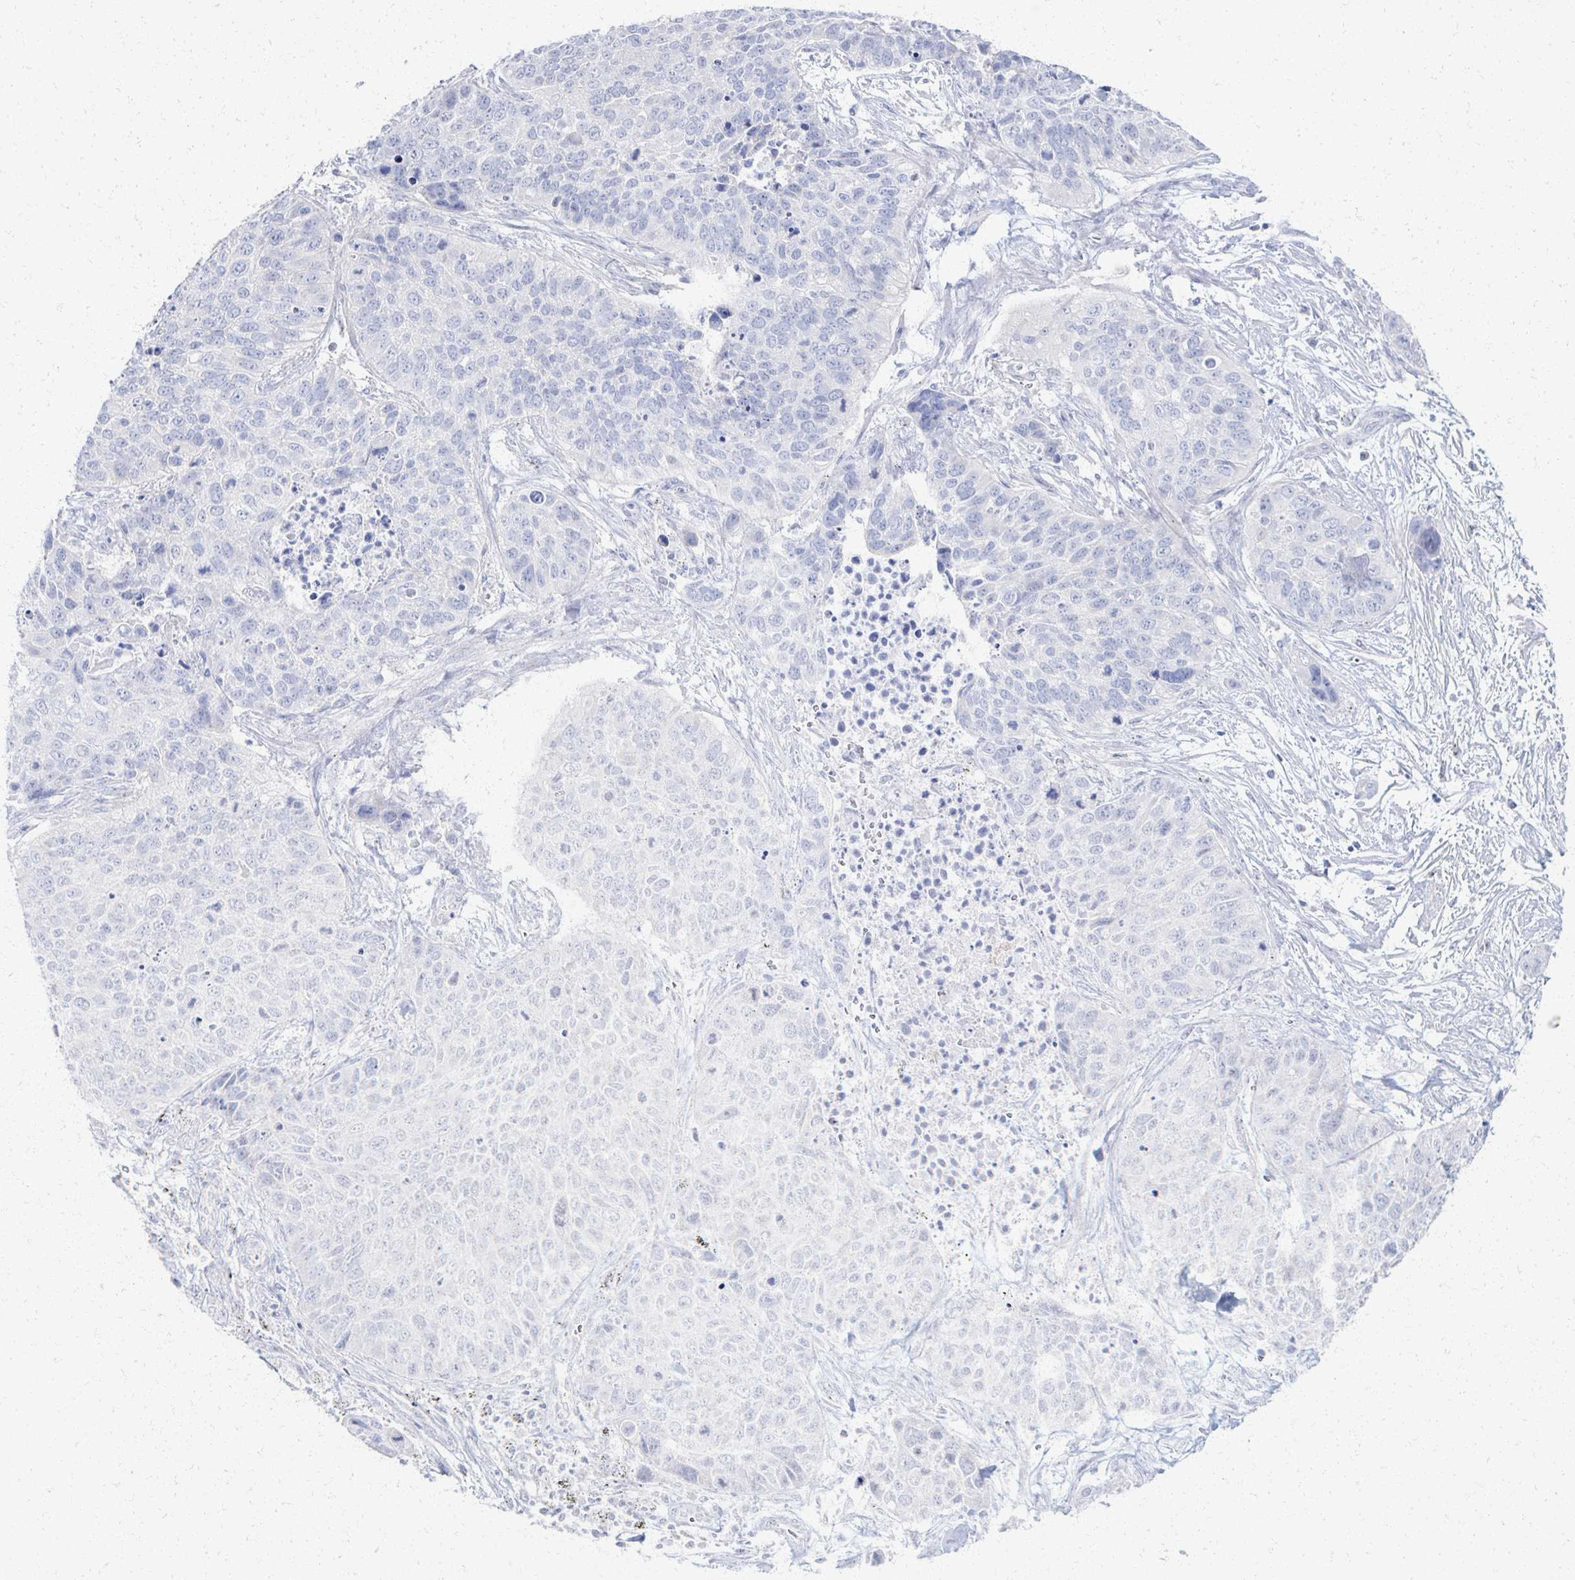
{"staining": {"intensity": "negative", "quantity": "none", "location": "none"}, "tissue": "lung cancer", "cell_type": "Tumor cells", "image_type": "cancer", "snomed": [{"axis": "morphology", "description": "Squamous cell carcinoma, NOS"}, {"axis": "topography", "description": "Lung"}], "caption": "Squamous cell carcinoma (lung) was stained to show a protein in brown. There is no significant expression in tumor cells.", "gene": "PRR20A", "patient": {"sex": "male", "age": 62}}